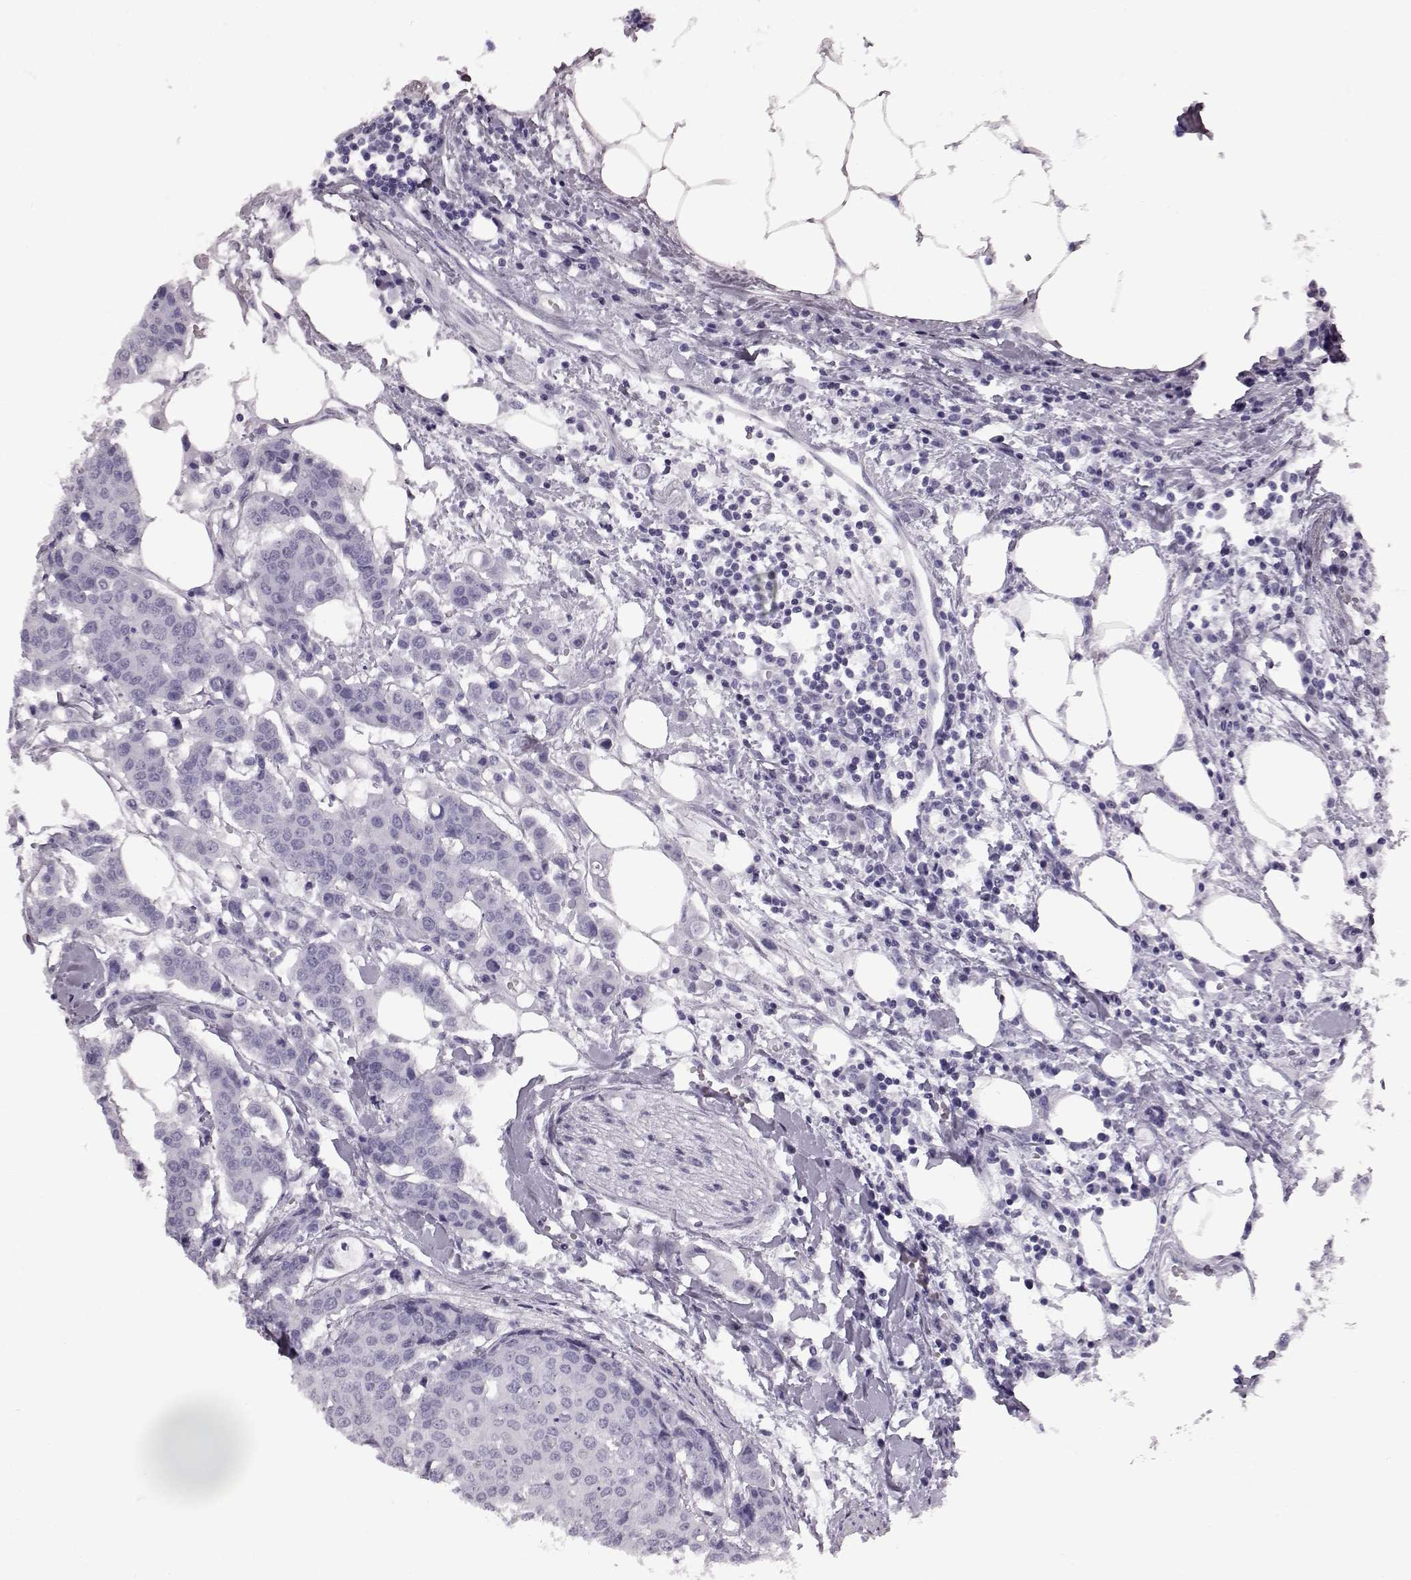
{"staining": {"intensity": "negative", "quantity": "none", "location": "none"}, "tissue": "carcinoid", "cell_type": "Tumor cells", "image_type": "cancer", "snomed": [{"axis": "morphology", "description": "Carcinoid, malignant, NOS"}, {"axis": "topography", "description": "Colon"}], "caption": "Histopathology image shows no protein positivity in tumor cells of carcinoid tissue. (DAB (3,3'-diaminobenzidine) IHC visualized using brightfield microscopy, high magnification).", "gene": "TCHHL1", "patient": {"sex": "male", "age": 81}}